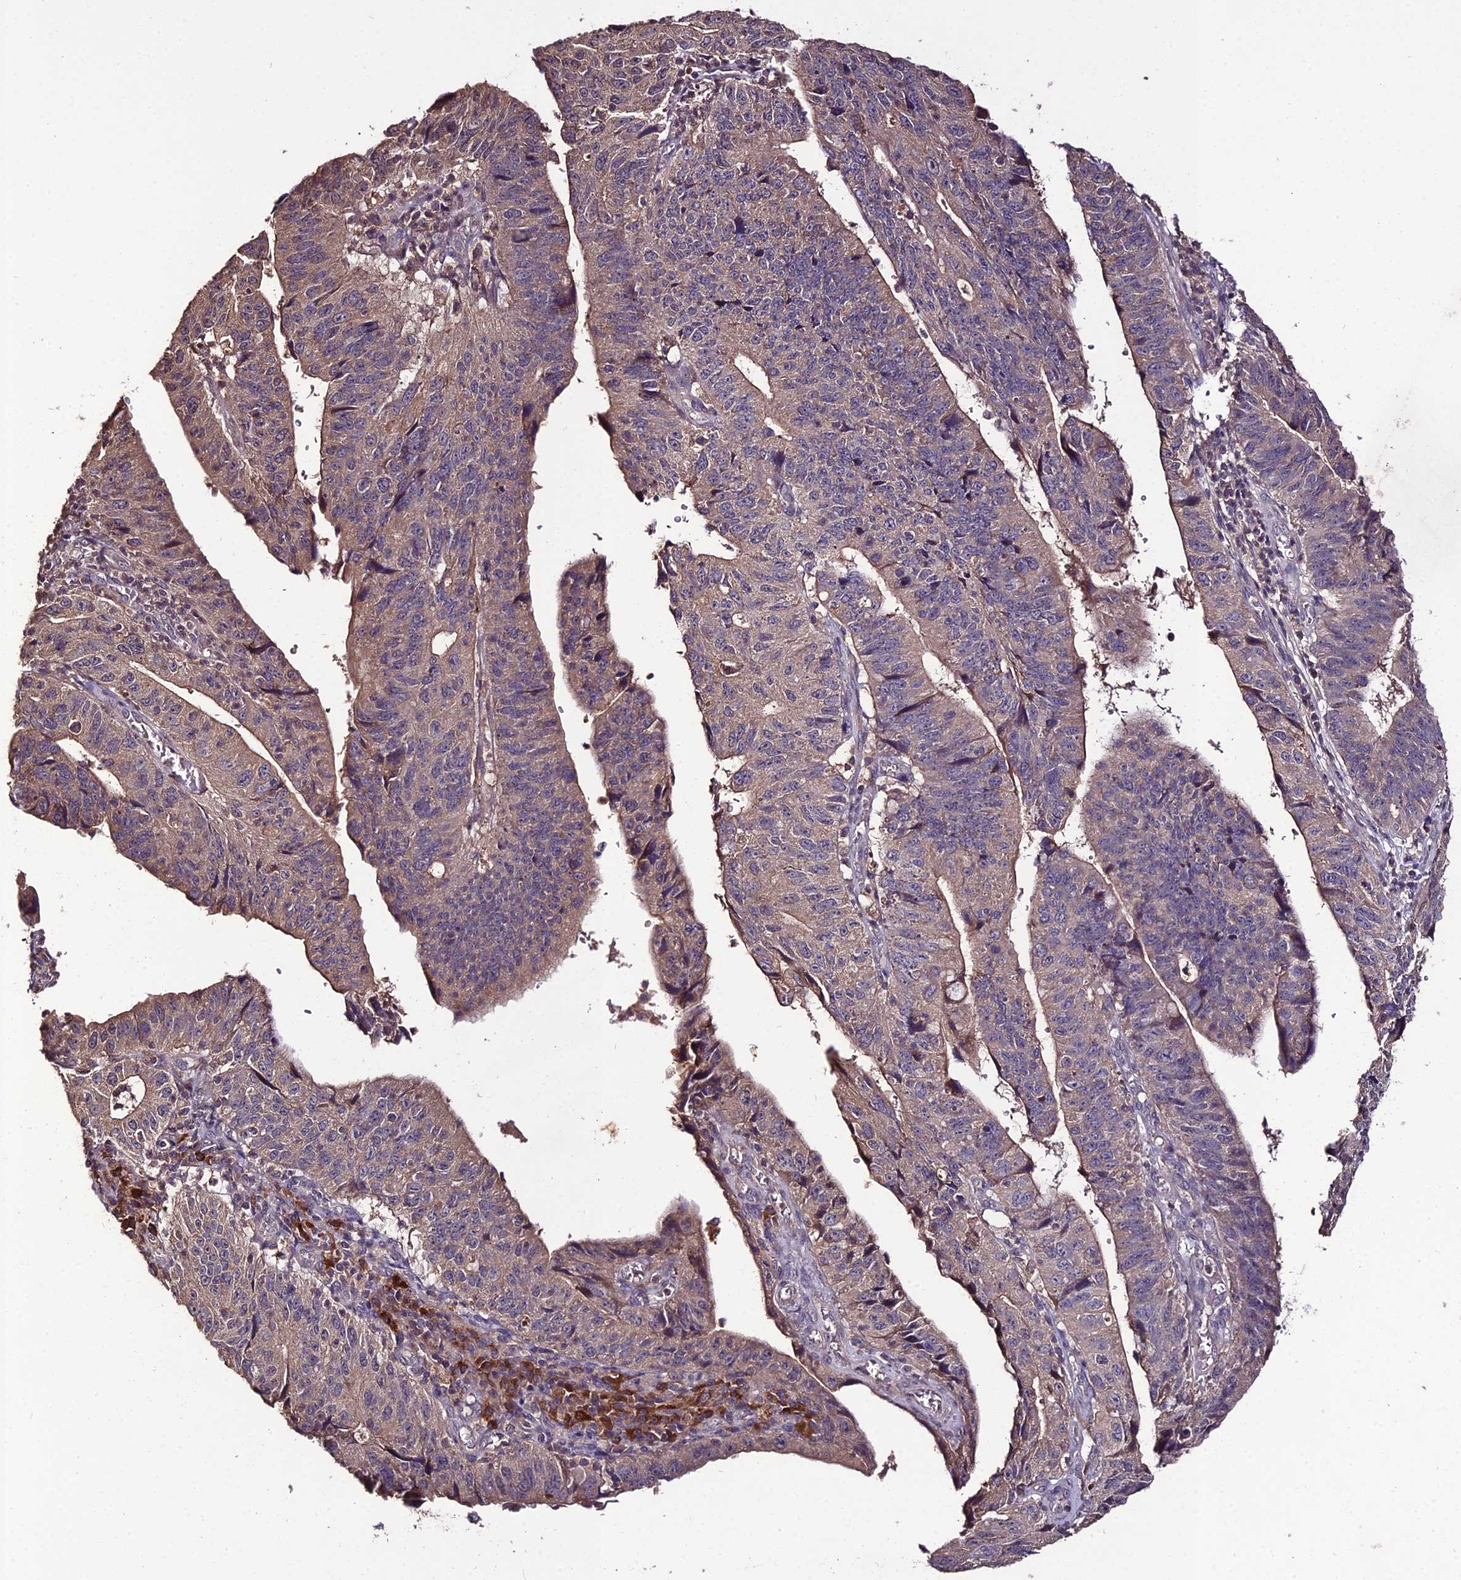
{"staining": {"intensity": "weak", "quantity": ">75%", "location": "cytoplasmic/membranous"}, "tissue": "stomach cancer", "cell_type": "Tumor cells", "image_type": "cancer", "snomed": [{"axis": "morphology", "description": "Adenocarcinoma, NOS"}, {"axis": "topography", "description": "Stomach"}], "caption": "Human stomach cancer (adenocarcinoma) stained for a protein (brown) reveals weak cytoplasmic/membranous positive expression in approximately >75% of tumor cells.", "gene": "KCTD16", "patient": {"sex": "male", "age": 59}}